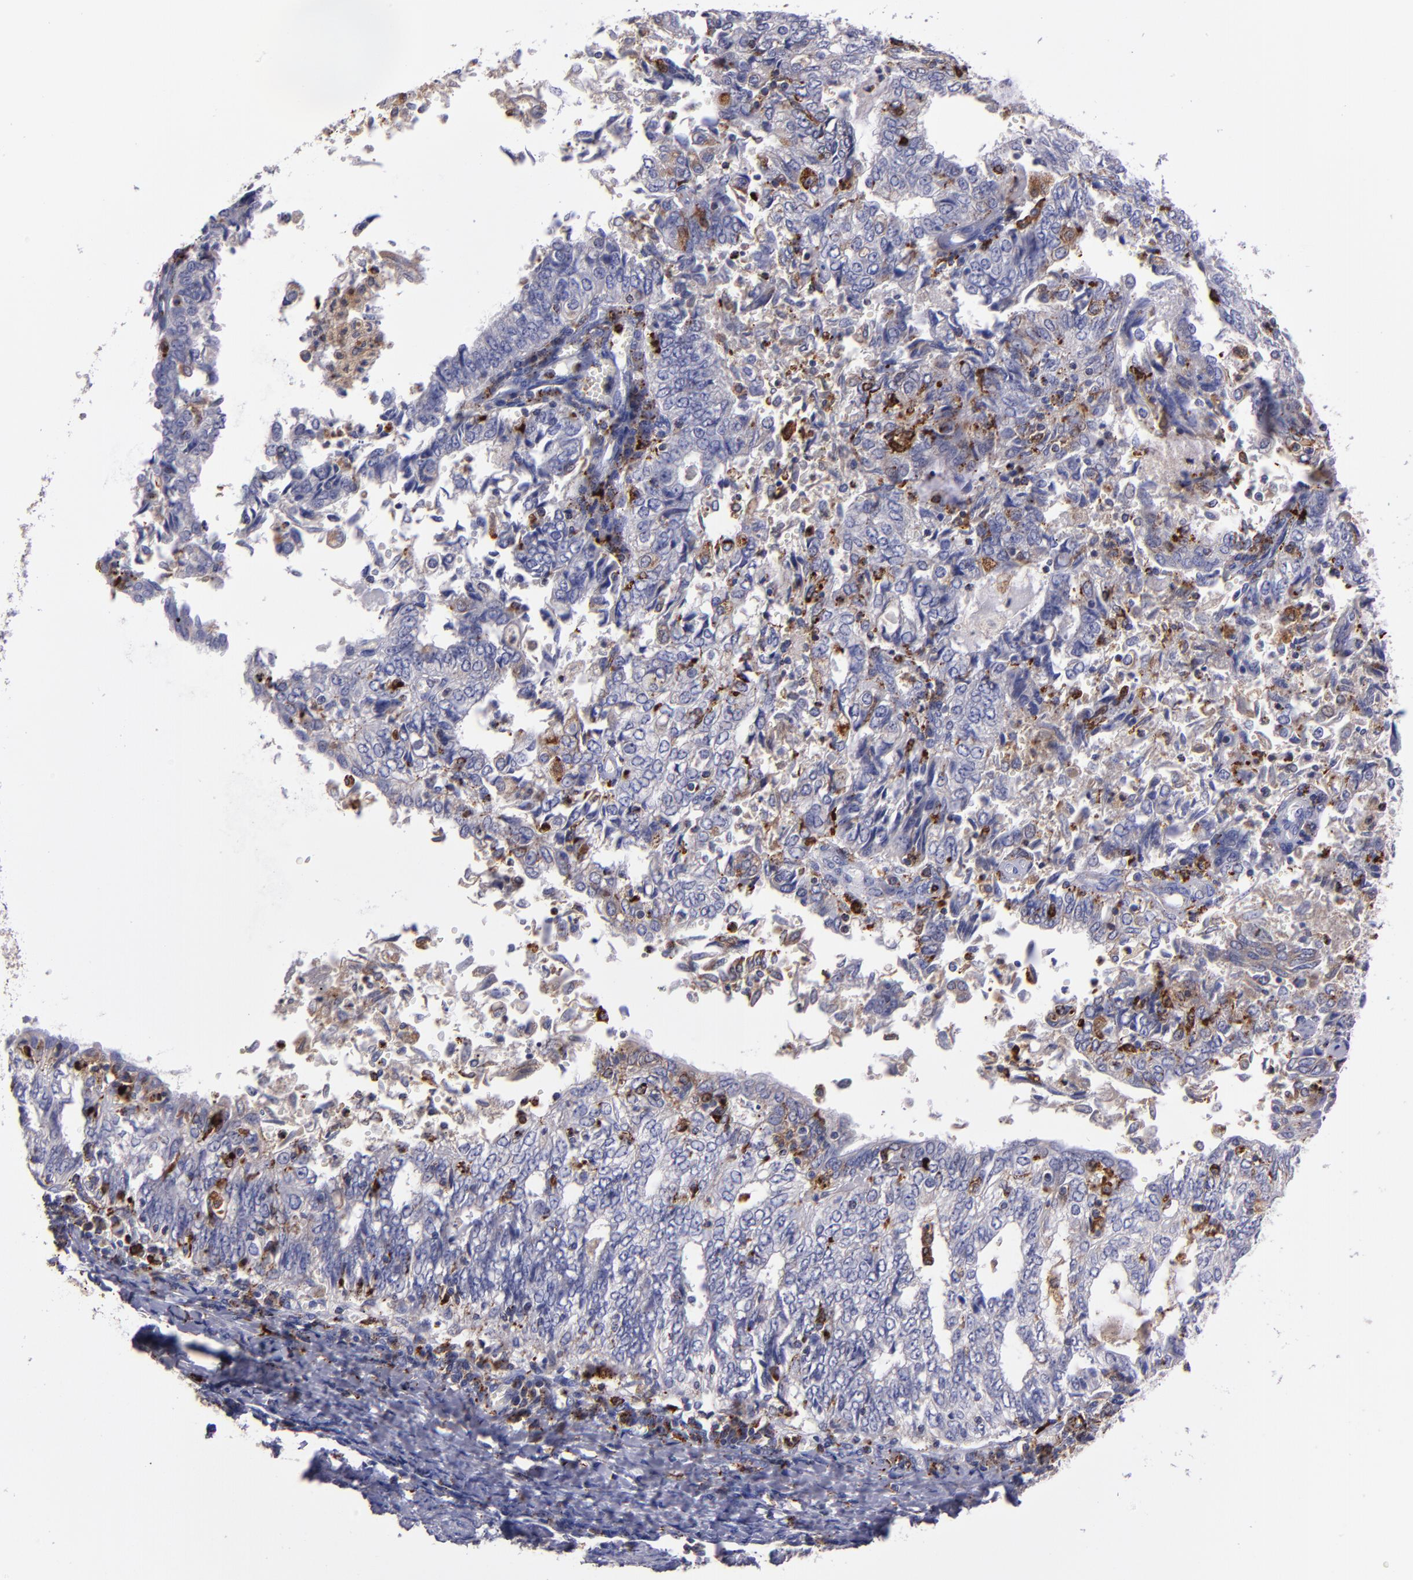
{"staining": {"intensity": "weak", "quantity": "25%-75%", "location": "cytoplasmic/membranous"}, "tissue": "endometrial cancer", "cell_type": "Tumor cells", "image_type": "cancer", "snomed": [{"axis": "morphology", "description": "Adenocarcinoma, NOS"}, {"axis": "topography", "description": "Endometrium"}], "caption": "Immunohistochemical staining of human endometrial adenocarcinoma demonstrates weak cytoplasmic/membranous protein expression in about 25%-75% of tumor cells.", "gene": "CTSS", "patient": {"sex": "female", "age": 69}}